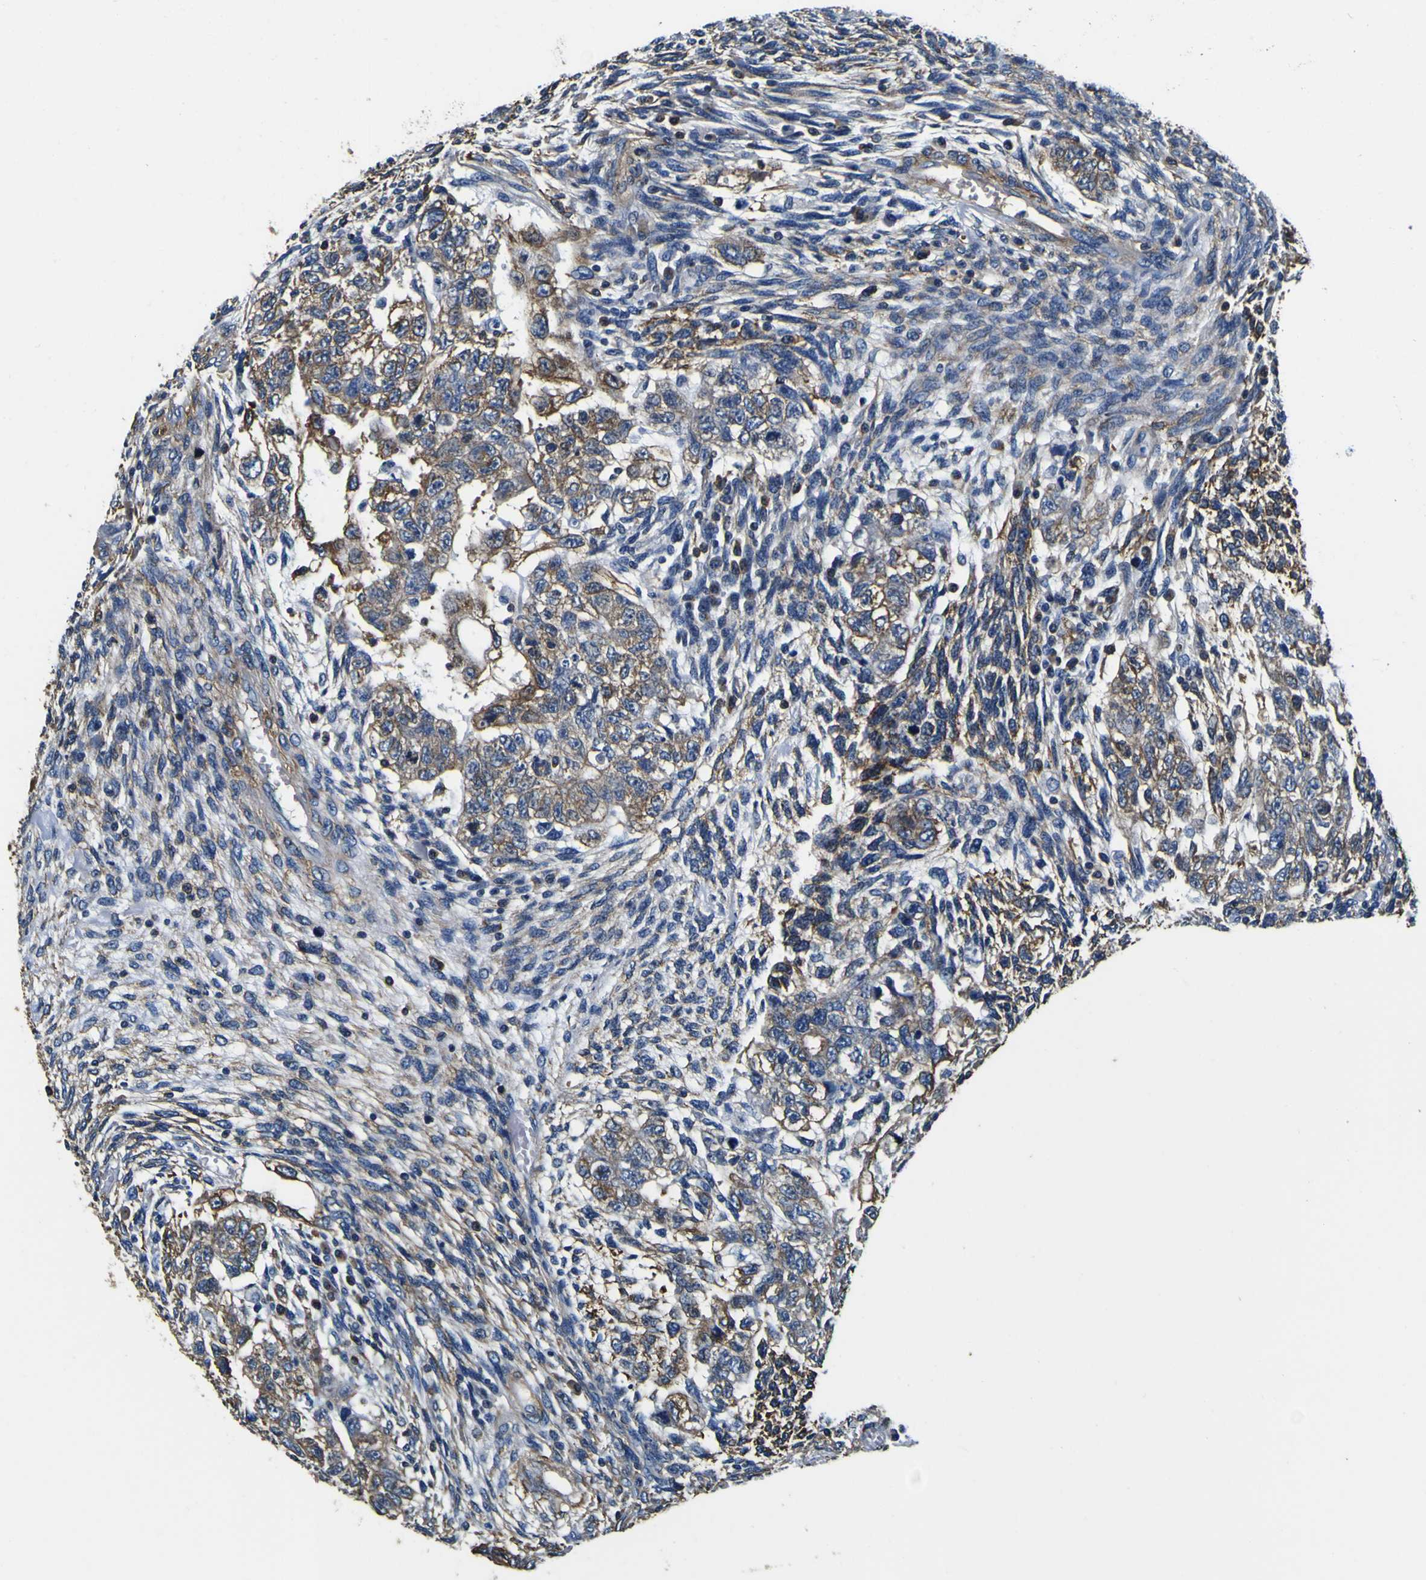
{"staining": {"intensity": "moderate", "quantity": ">75%", "location": "cytoplasmic/membranous"}, "tissue": "testis cancer", "cell_type": "Tumor cells", "image_type": "cancer", "snomed": [{"axis": "morphology", "description": "Normal tissue, NOS"}, {"axis": "morphology", "description": "Carcinoma, Embryonal, NOS"}, {"axis": "topography", "description": "Testis"}], "caption": "An image of testis embryonal carcinoma stained for a protein reveals moderate cytoplasmic/membranous brown staining in tumor cells.", "gene": "TUBA1B", "patient": {"sex": "male", "age": 36}}